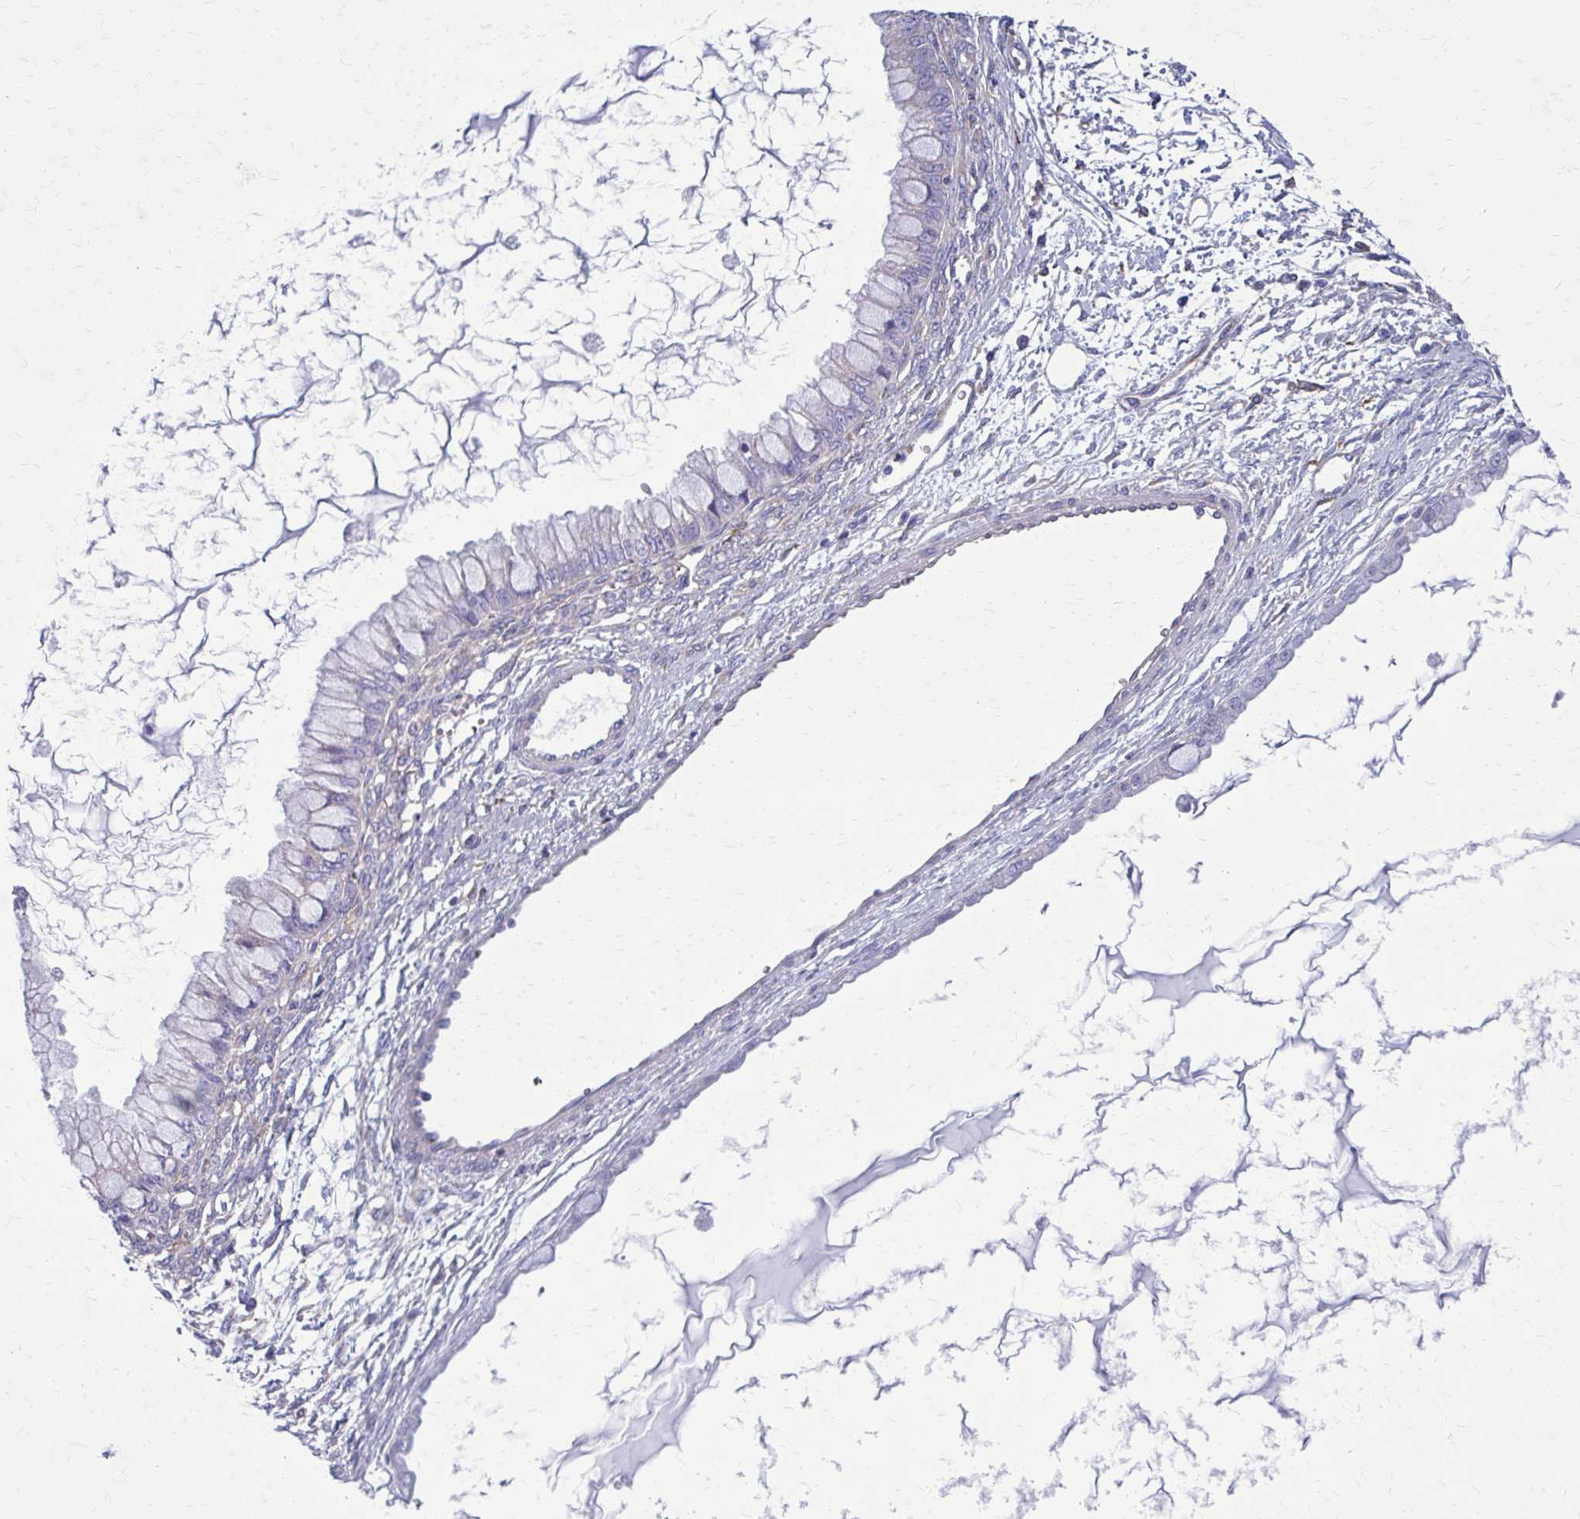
{"staining": {"intensity": "negative", "quantity": "none", "location": "none"}, "tissue": "ovarian cancer", "cell_type": "Tumor cells", "image_type": "cancer", "snomed": [{"axis": "morphology", "description": "Cystadenocarcinoma, mucinous, NOS"}, {"axis": "topography", "description": "Ovary"}], "caption": "The micrograph demonstrates no staining of tumor cells in ovarian mucinous cystadenocarcinoma.", "gene": "CLTA", "patient": {"sex": "female", "age": 34}}